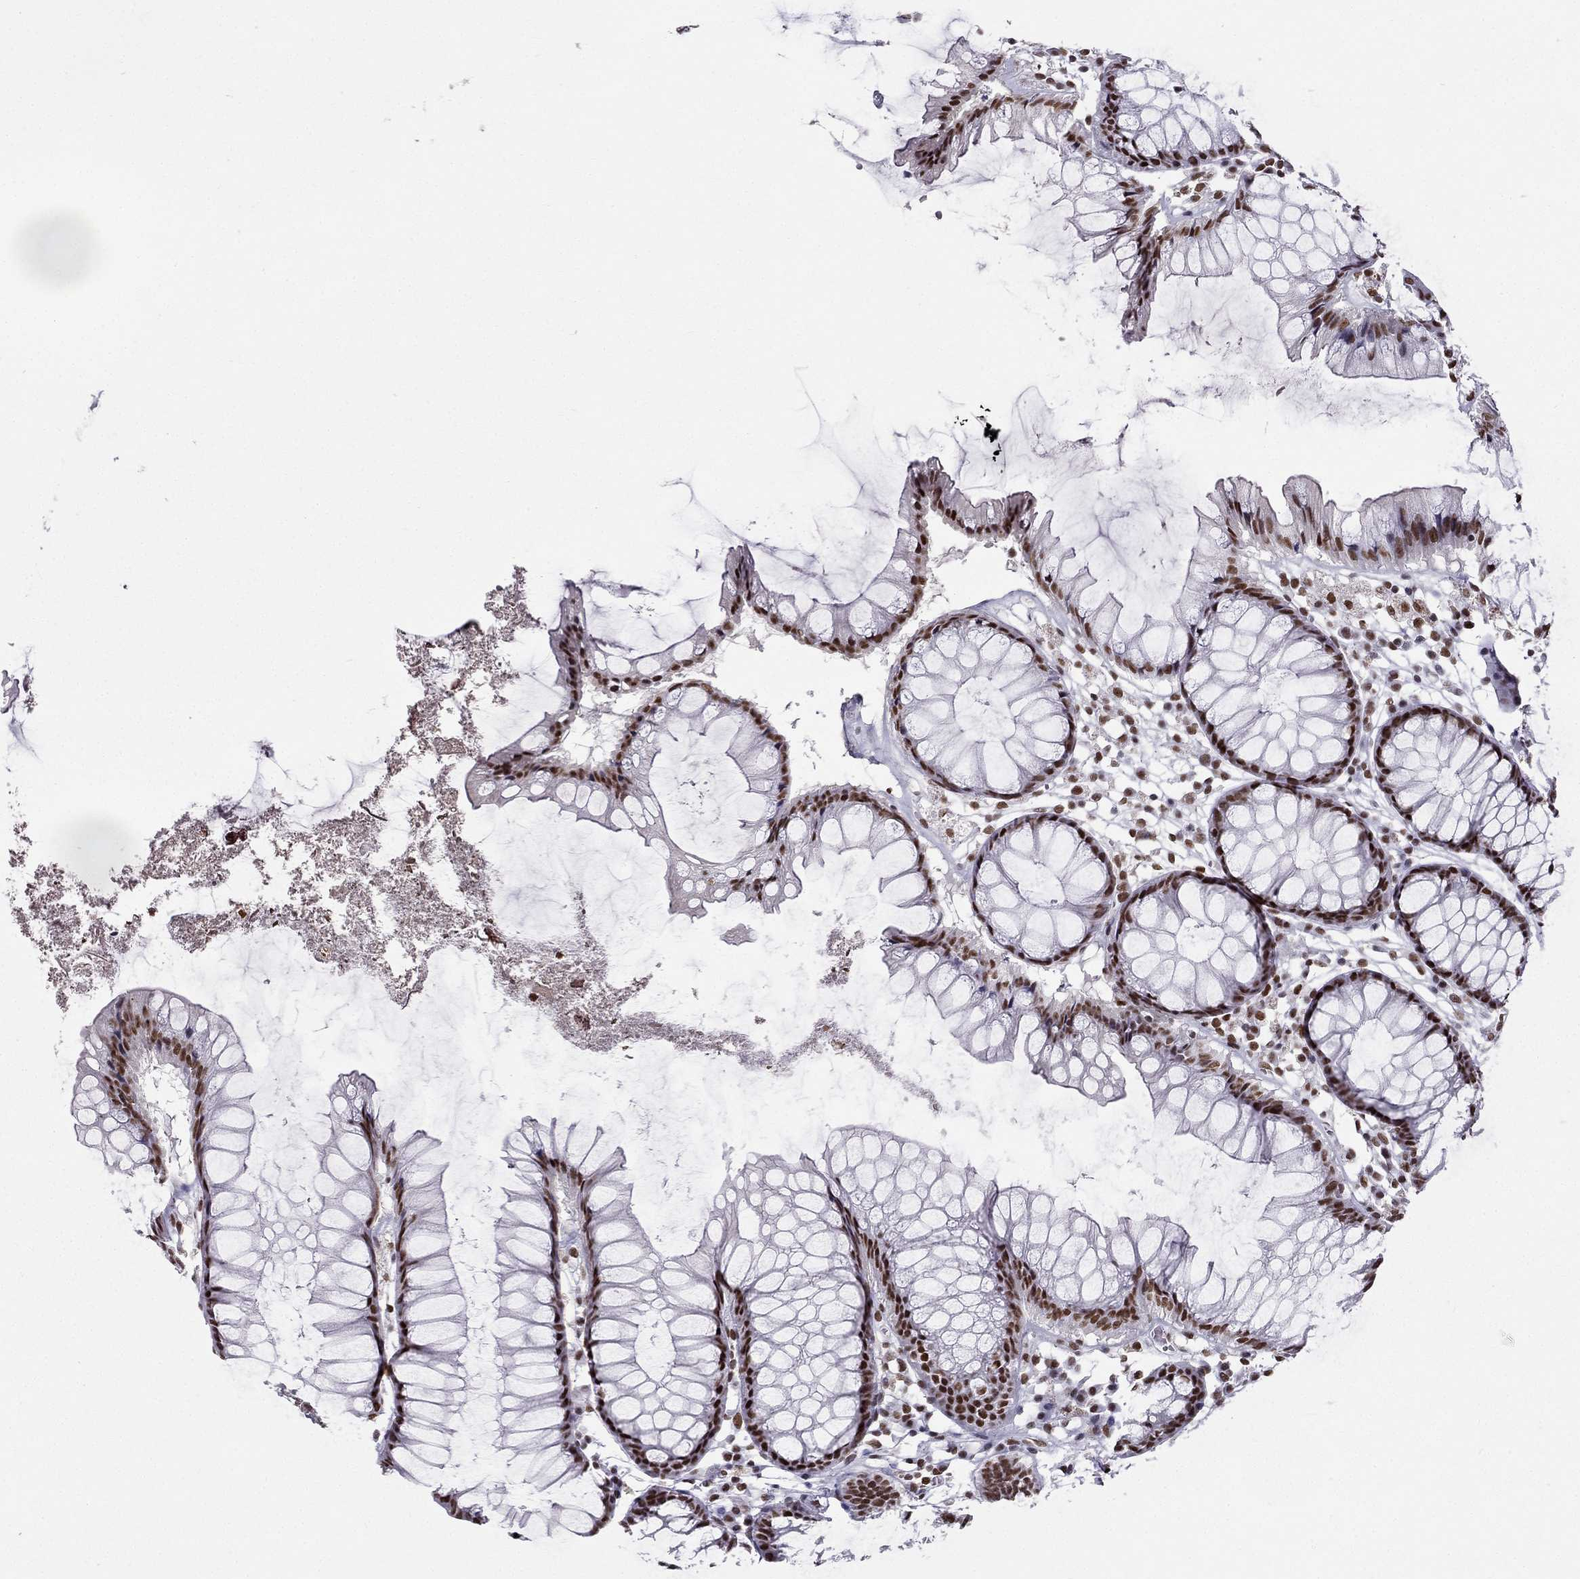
{"staining": {"intensity": "moderate", "quantity": "25%-75%", "location": "nuclear"}, "tissue": "colon", "cell_type": "Endothelial cells", "image_type": "normal", "snomed": [{"axis": "morphology", "description": "Normal tissue, NOS"}, {"axis": "morphology", "description": "Adenocarcinoma, NOS"}, {"axis": "topography", "description": "Colon"}], "caption": "Protein expression analysis of normal human colon reveals moderate nuclear staining in about 25%-75% of endothelial cells. (DAB IHC, brown staining for protein, blue staining for nuclei).", "gene": "ZNF420", "patient": {"sex": "male", "age": 65}}